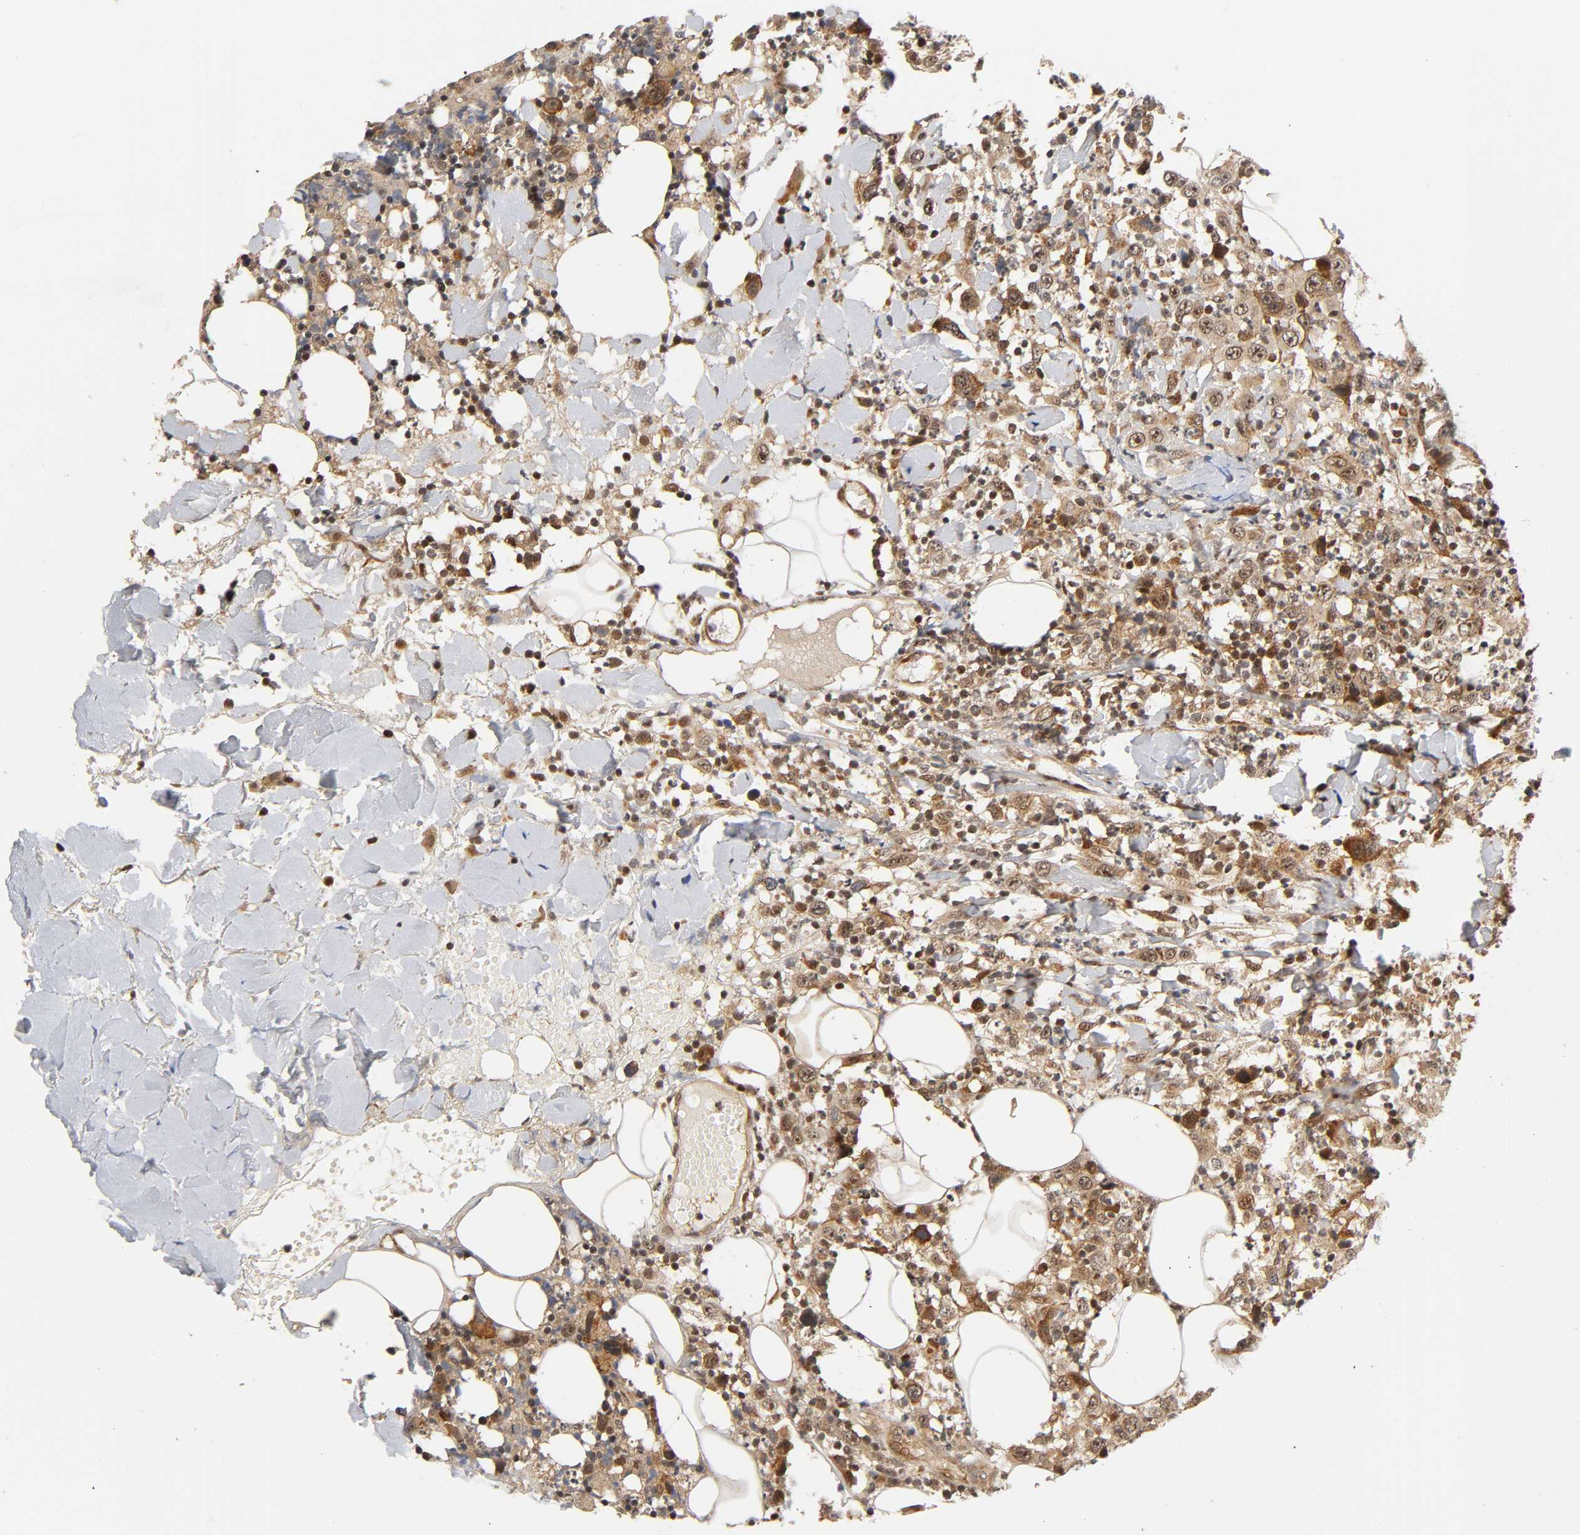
{"staining": {"intensity": "moderate", "quantity": ">75%", "location": "cytoplasmic/membranous,nuclear"}, "tissue": "thyroid cancer", "cell_type": "Tumor cells", "image_type": "cancer", "snomed": [{"axis": "morphology", "description": "Carcinoma, NOS"}, {"axis": "topography", "description": "Thyroid gland"}], "caption": "Thyroid carcinoma stained with a protein marker reveals moderate staining in tumor cells.", "gene": "IQCJ-SCHIP1", "patient": {"sex": "female", "age": 77}}